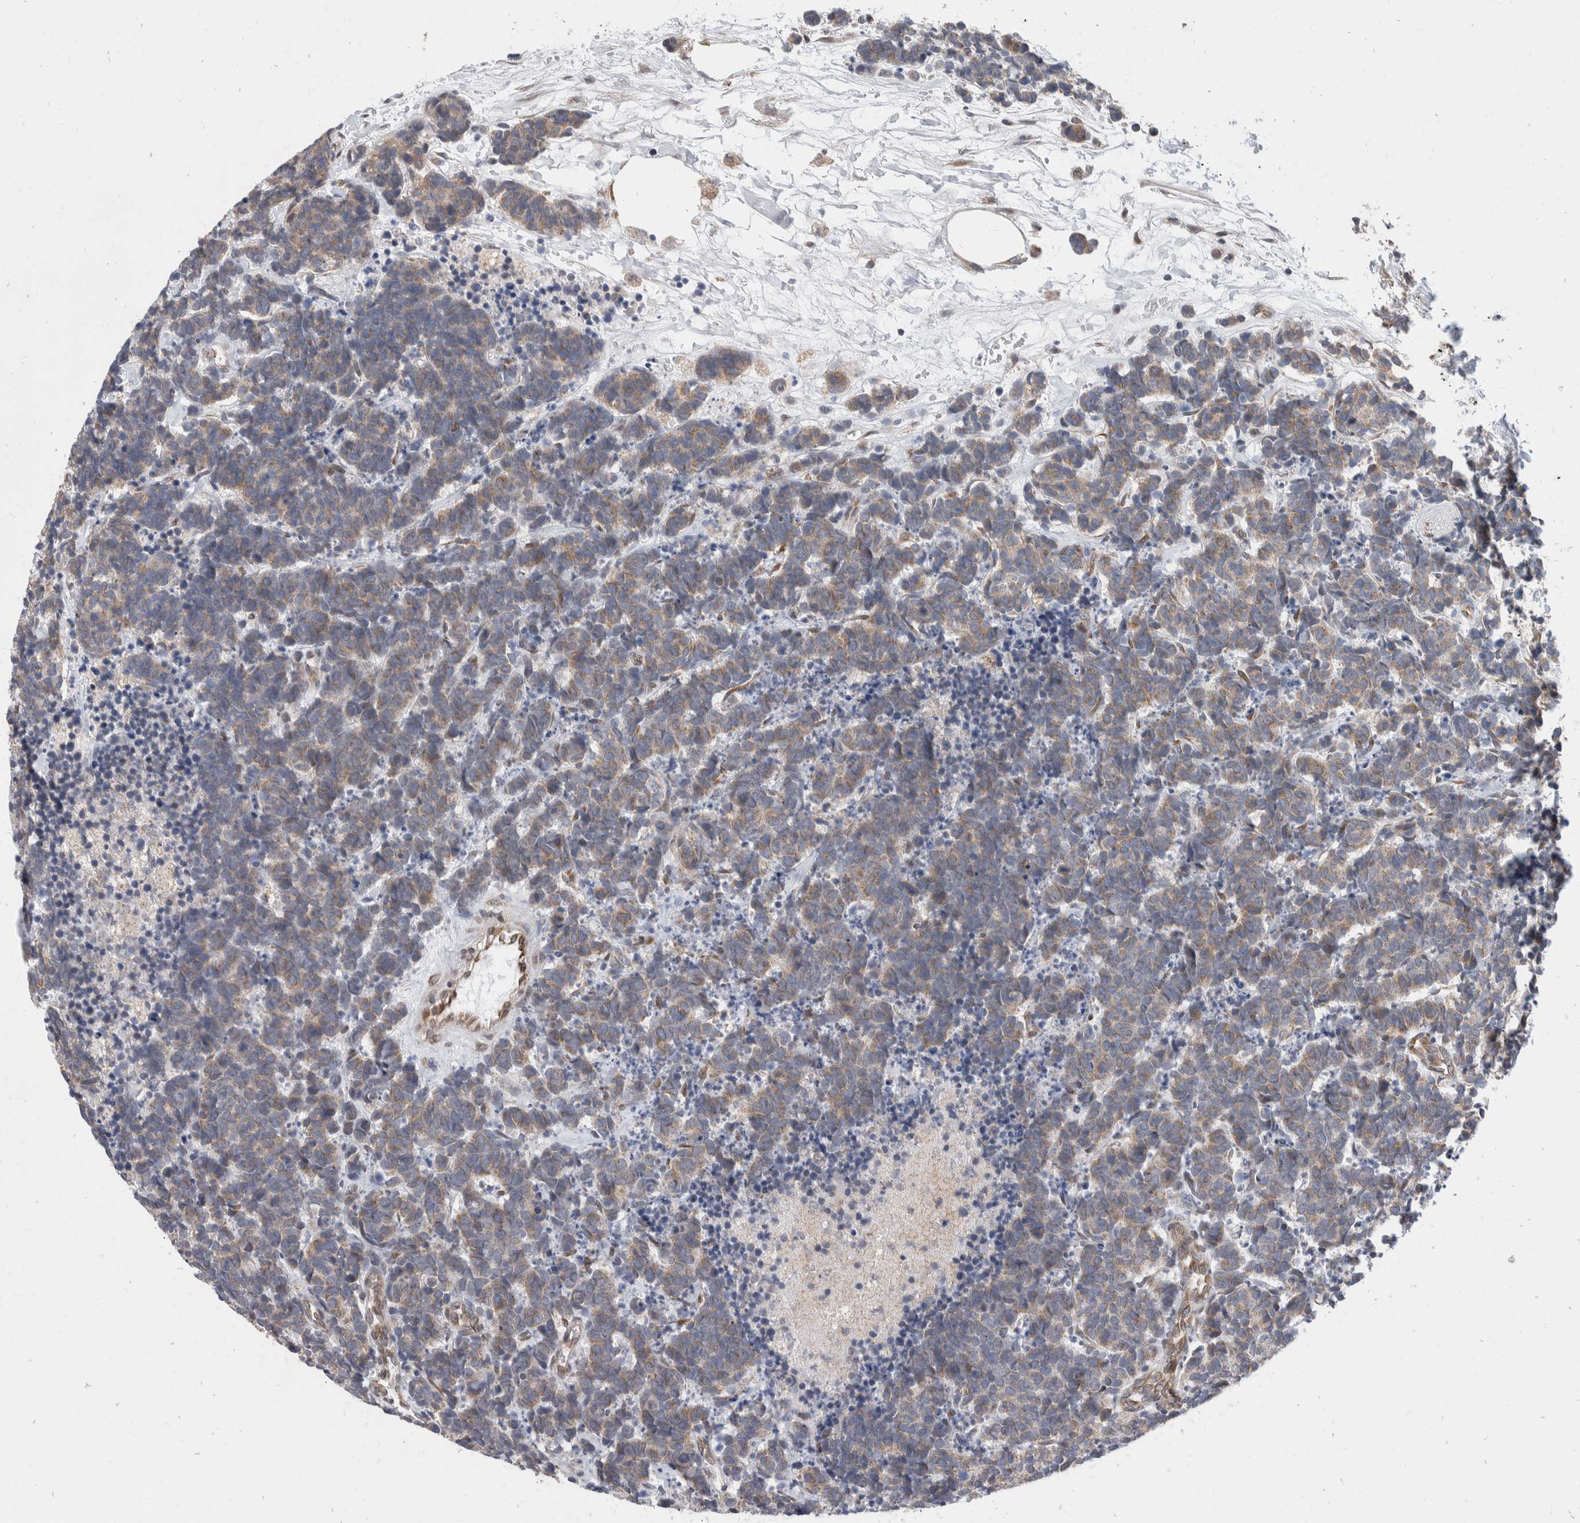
{"staining": {"intensity": "moderate", "quantity": ">75%", "location": "cytoplasmic/membranous"}, "tissue": "carcinoid", "cell_type": "Tumor cells", "image_type": "cancer", "snomed": [{"axis": "morphology", "description": "Carcinoma, NOS"}, {"axis": "morphology", "description": "Carcinoid, malignant, NOS"}, {"axis": "topography", "description": "Urinary bladder"}], "caption": "This histopathology image reveals IHC staining of carcinoid, with medium moderate cytoplasmic/membranous staining in approximately >75% of tumor cells.", "gene": "TMEM245", "patient": {"sex": "male", "age": 57}}